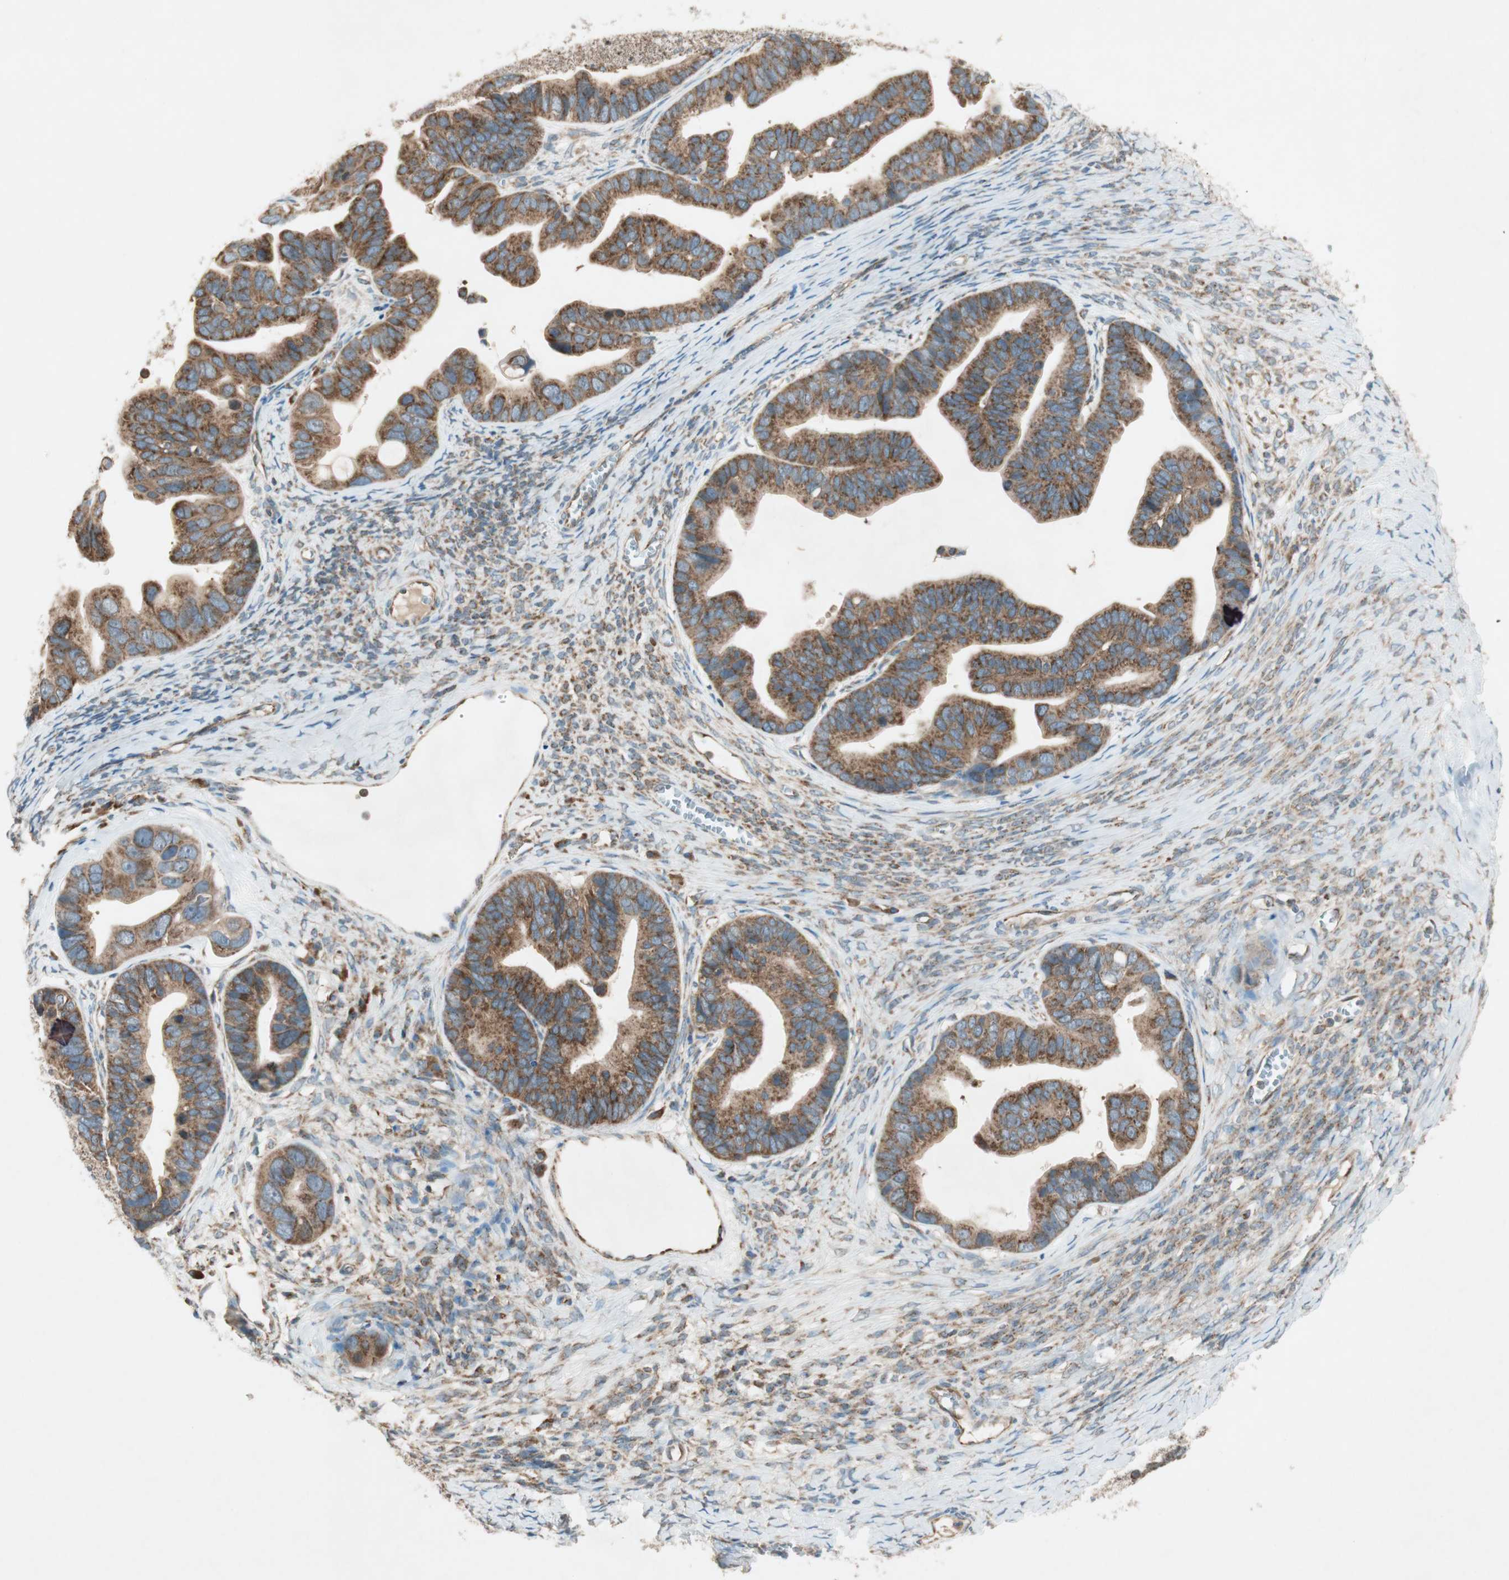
{"staining": {"intensity": "strong", "quantity": ">75%", "location": "cytoplasmic/membranous"}, "tissue": "ovarian cancer", "cell_type": "Tumor cells", "image_type": "cancer", "snomed": [{"axis": "morphology", "description": "Cystadenocarcinoma, serous, NOS"}, {"axis": "topography", "description": "Ovary"}], "caption": "A brown stain highlights strong cytoplasmic/membranous staining of a protein in human serous cystadenocarcinoma (ovarian) tumor cells. Using DAB (brown) and hematoxylin (blue) stains, captured at high magnification using brightfield microscopy.", "gene": "CHADL", "patient": {"sex": "female", "age": 56}}